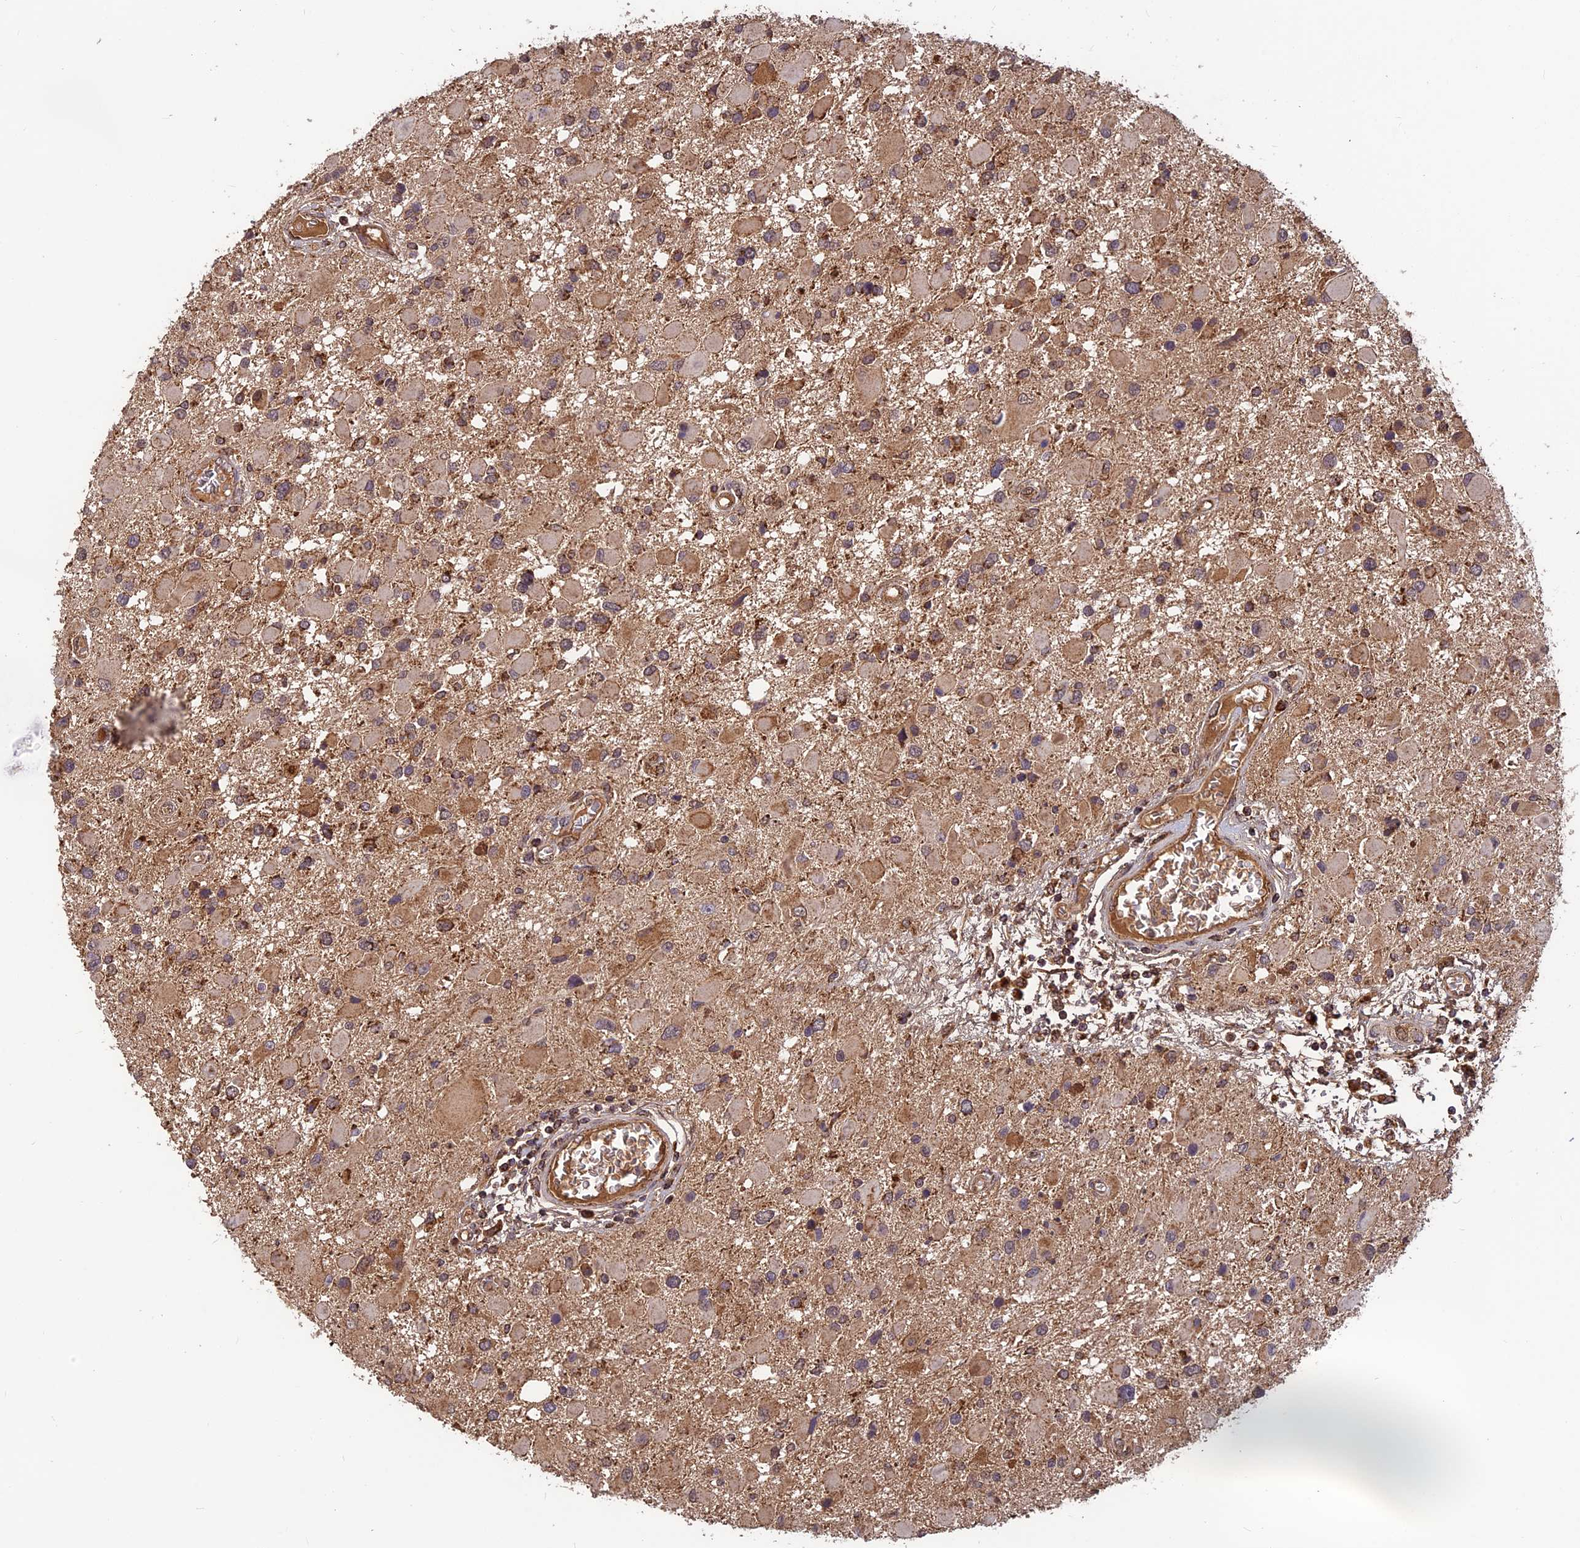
{"staining": {"intensity": "moderate", "quantity": ">75%", "location": "cytoplasmic/membranous"}, "tissue": "glioma", "cell_type": "Tumor cells", "image_type": "cancer", "snomed": [{"axis": "morphology", "description": "Glioma, malignant, High grade"}, {"axis": "topography", "description": "Brain"}], "caption": "An immunohistochemistry (IHC) photomicrograph of tumor tissue is shown. Protein staining in brown shows moderate cytoplasmic/membranous positivity in malignant glioma (high-grade) within tumor cells.", "gene": "CCDC15", "patient": {"sex": "male", "age": 53}}